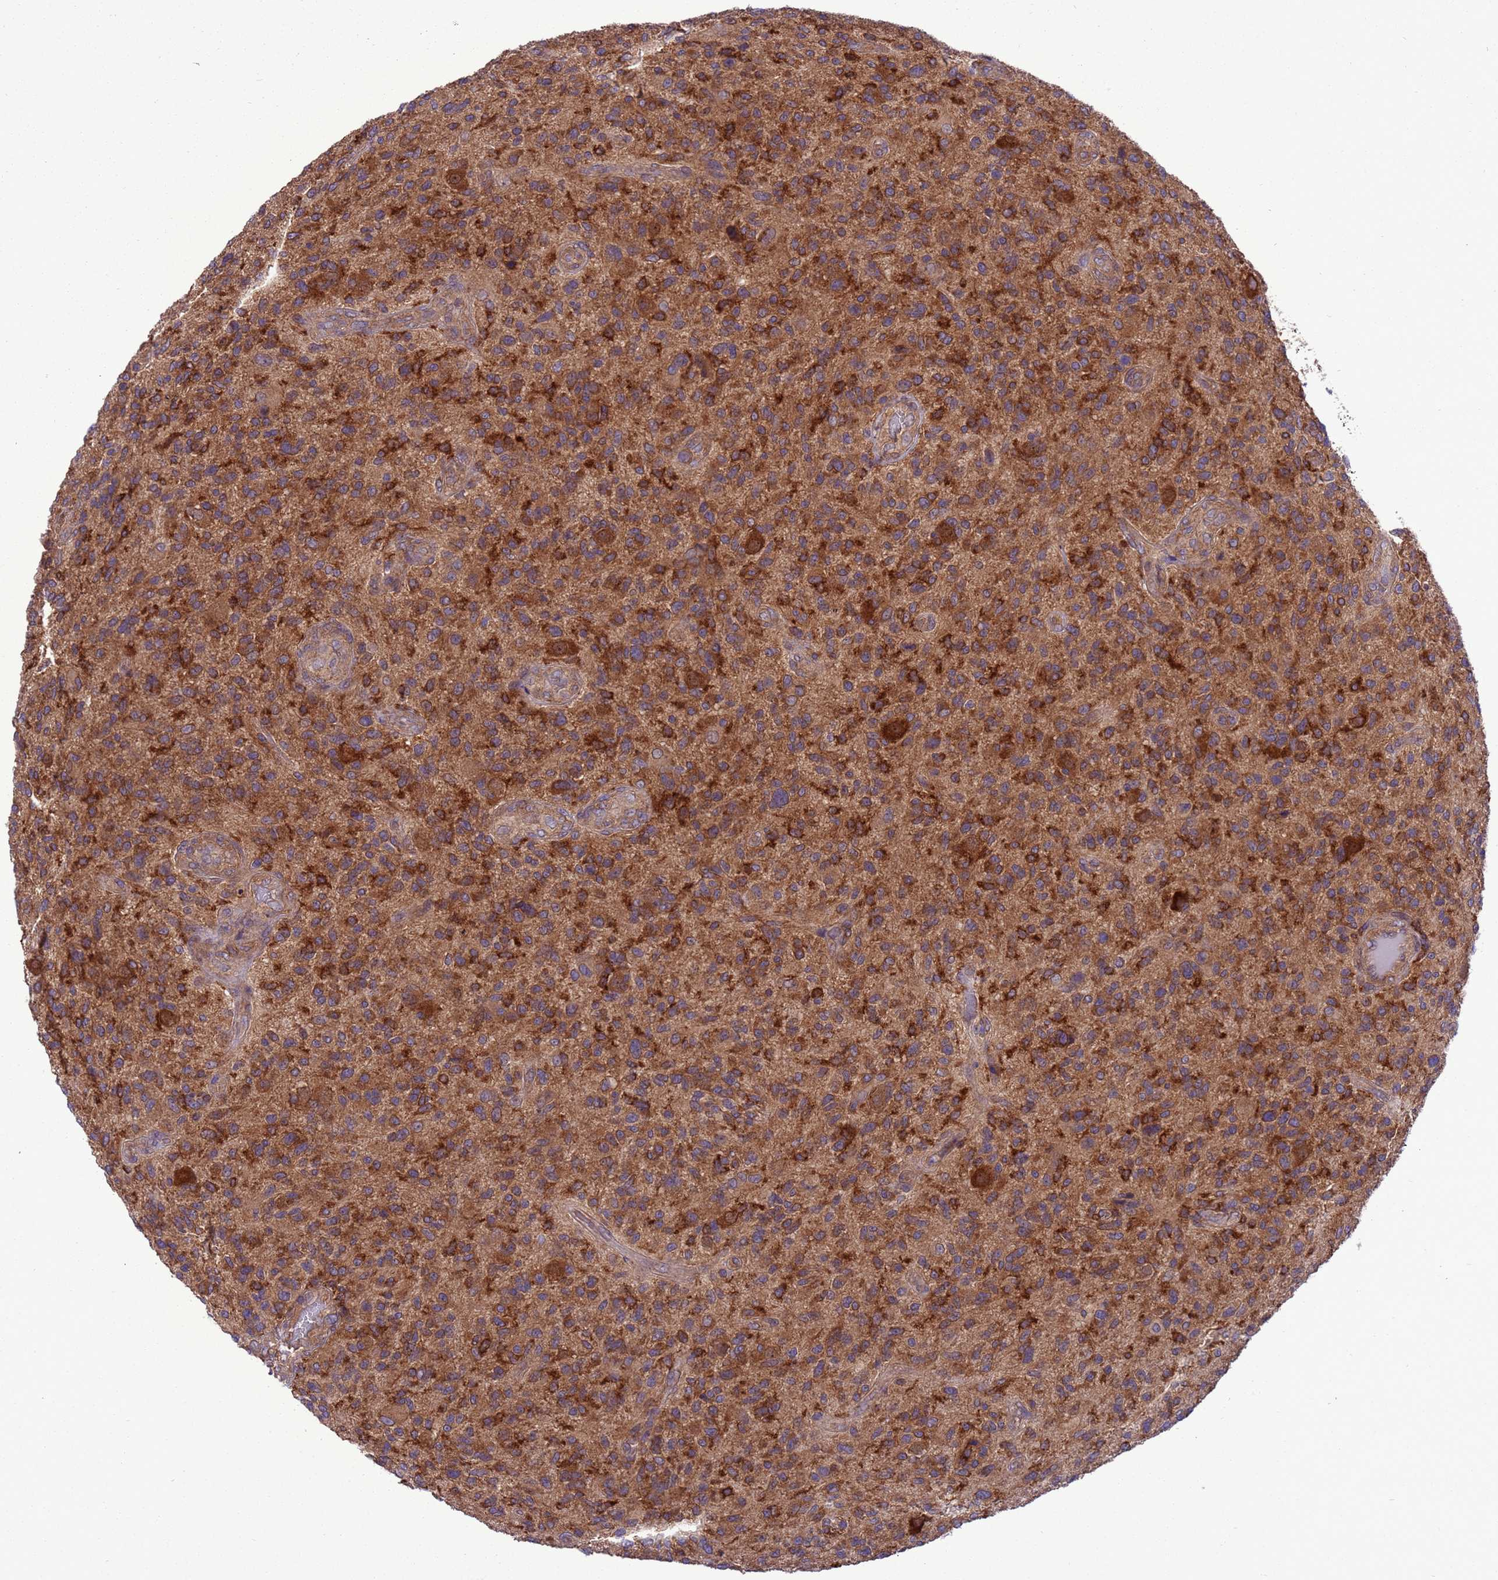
{"staining": {"intensity": "strong", "quantity": "25%-75%", "location": "cytoplasmic/membranous"}, "tissue": "glioma", "cell_type": "Tumor cells", "image_type": "cancer", "snomed": [{"axis": "morphology", "description": "Glioma, malignant, High grade"}, {"axis": "topography", "description": "Brain"}], "caption": "Immunohistochemistry (IHC) image of glioma stained for a protein (brown), which shows high levels of strong cytoplasmic/membranous staining in about 25%-75% of tumor cells.", "gene": "ARHGAP12", "patient": {"sex": "male", "age": 47}}